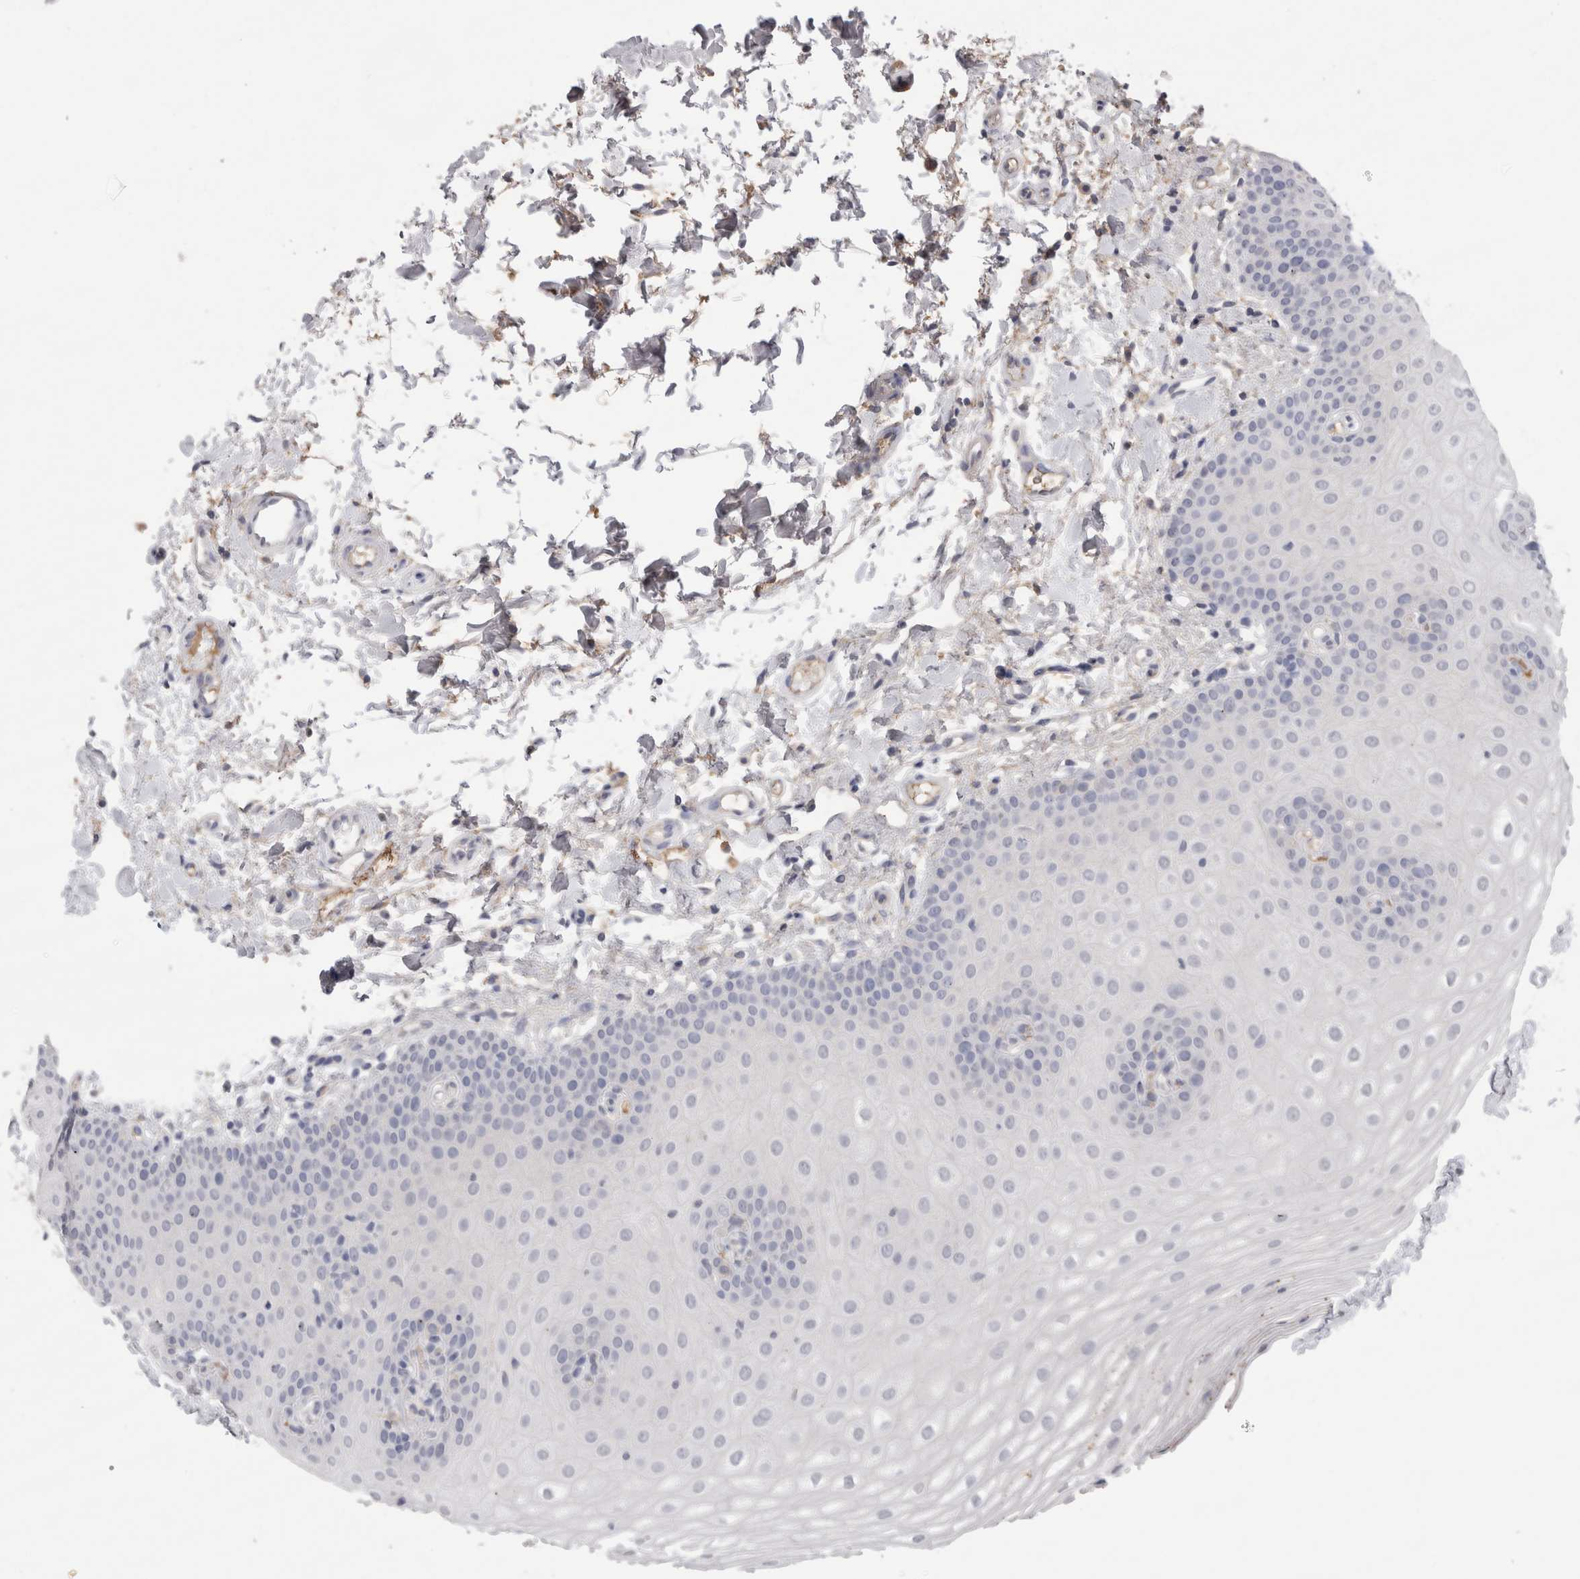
{"staining": {"intensity": "negative", "quantity": "none", "location": "none"}, "tissue": "oral mucosa", "cell_type": "Squamous epithelial cells", "image_type": "normal", "snomed": [{"axis": "morphology", "description": "Normal tissue, NOS"}, {"axis": "topography", "description": "Skin"}, {"axis": "topography", "description": "Oral tissue"}], "caption": "Immunohistochemical staining of normal human oral mucosa demonstrates no significant expression in squamous epithelial cells. (IHC, brightfield microscopy, high magnification).", "gene": "REG1A", "patient": {"sex": "male", "age": 84}}